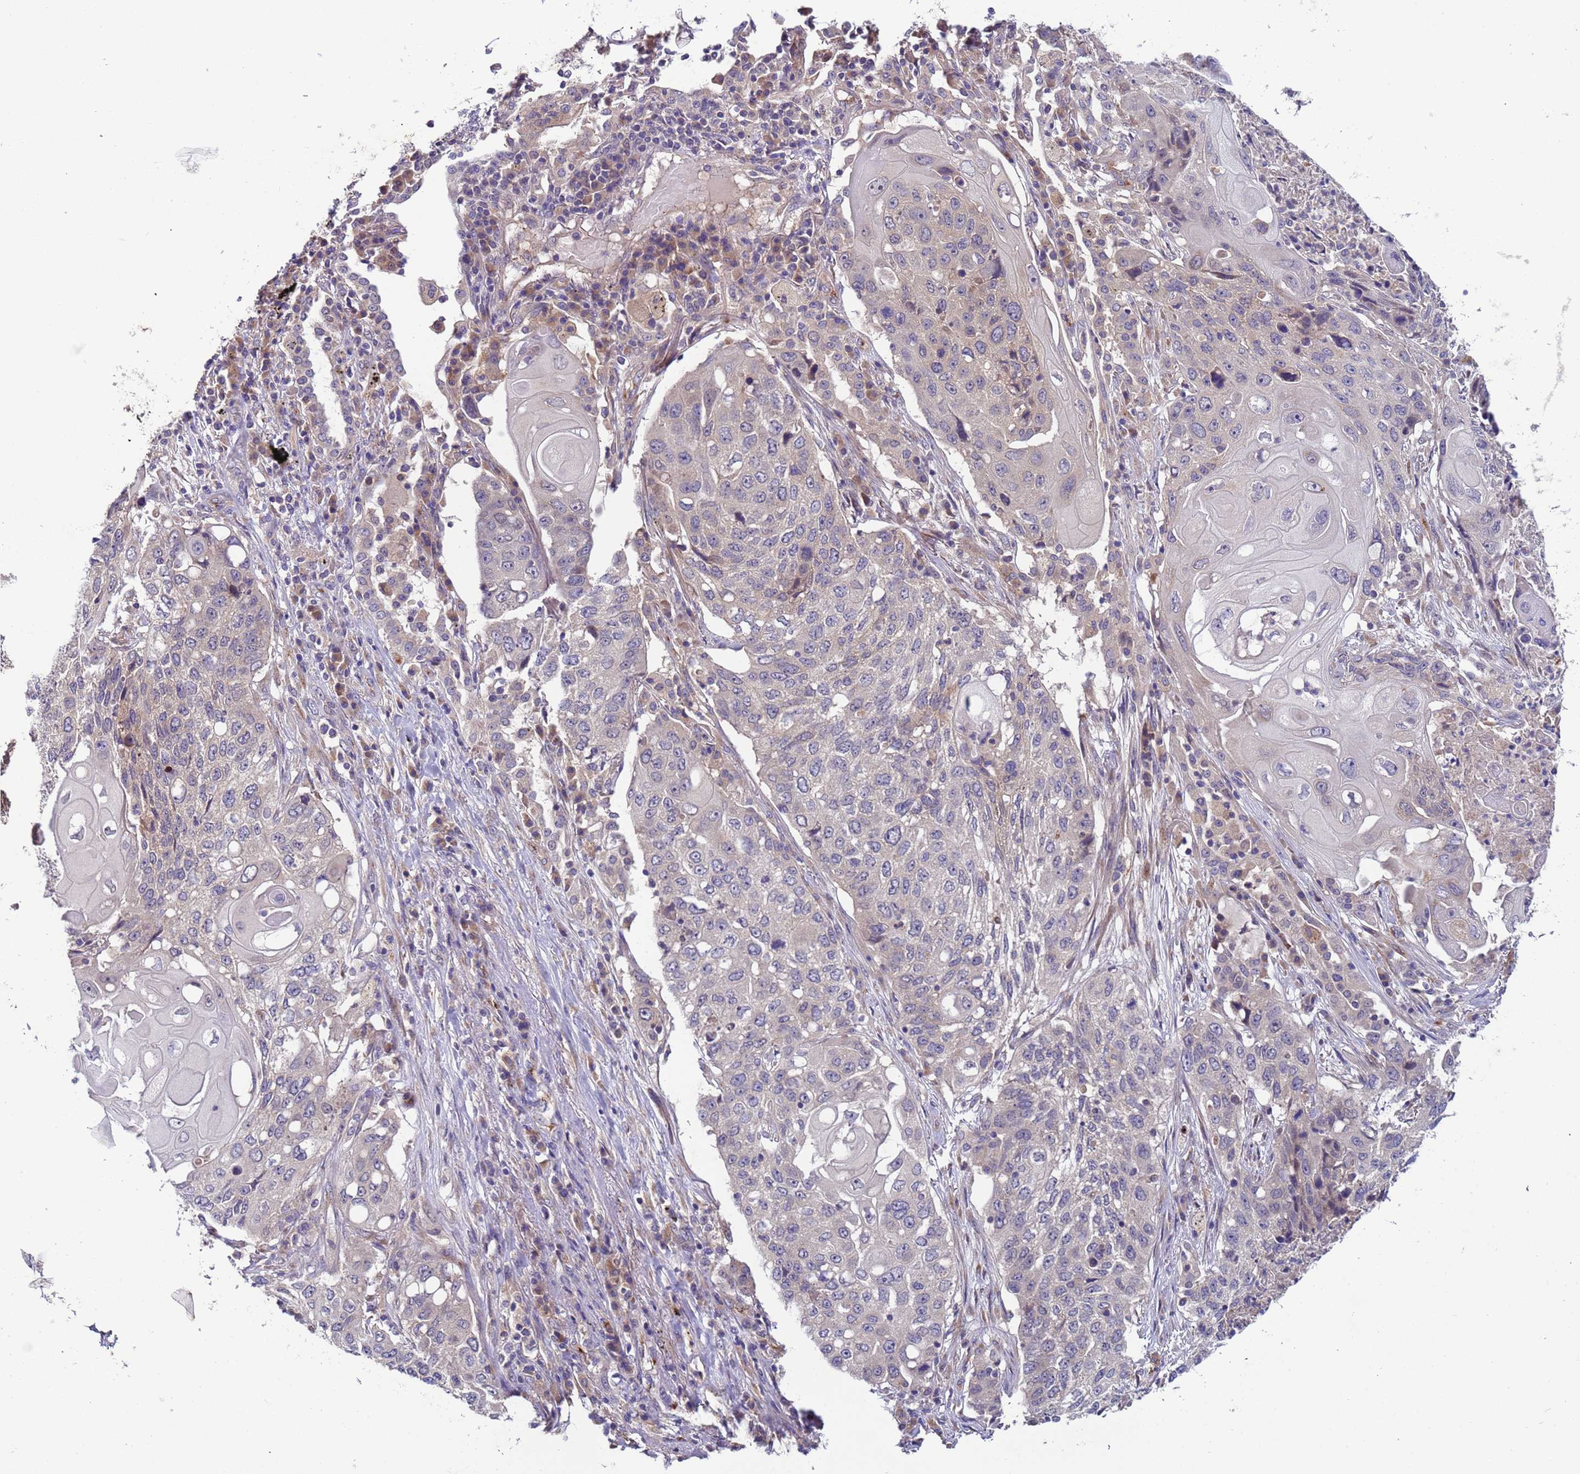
{"staining": {"intensity": "negative", "quantity": "none", "location": "none"}, "tissue": "lung cancer", "cell_type": "Tumor cells", "image_type": "cancer", "snomed": [{"axis": "morphology", "description": "Squamous cell carcinoma, NOS"}, {"axis": "topography", "description": "Lung"}], "caption": "Immunohistochemistry histopathology image of neoplastic tissue: lung squamous cell carcinoma stained with DAB (3,3'-diaminobenzidine) reveals no significant protein expression in tumor cells. (DAB (3,3'-diaminobenzidine) IHC visualized using brightfield microscopy, high magnification).", "gene": "ZNF248", "patient": {"sex": "female", "age": 63}}